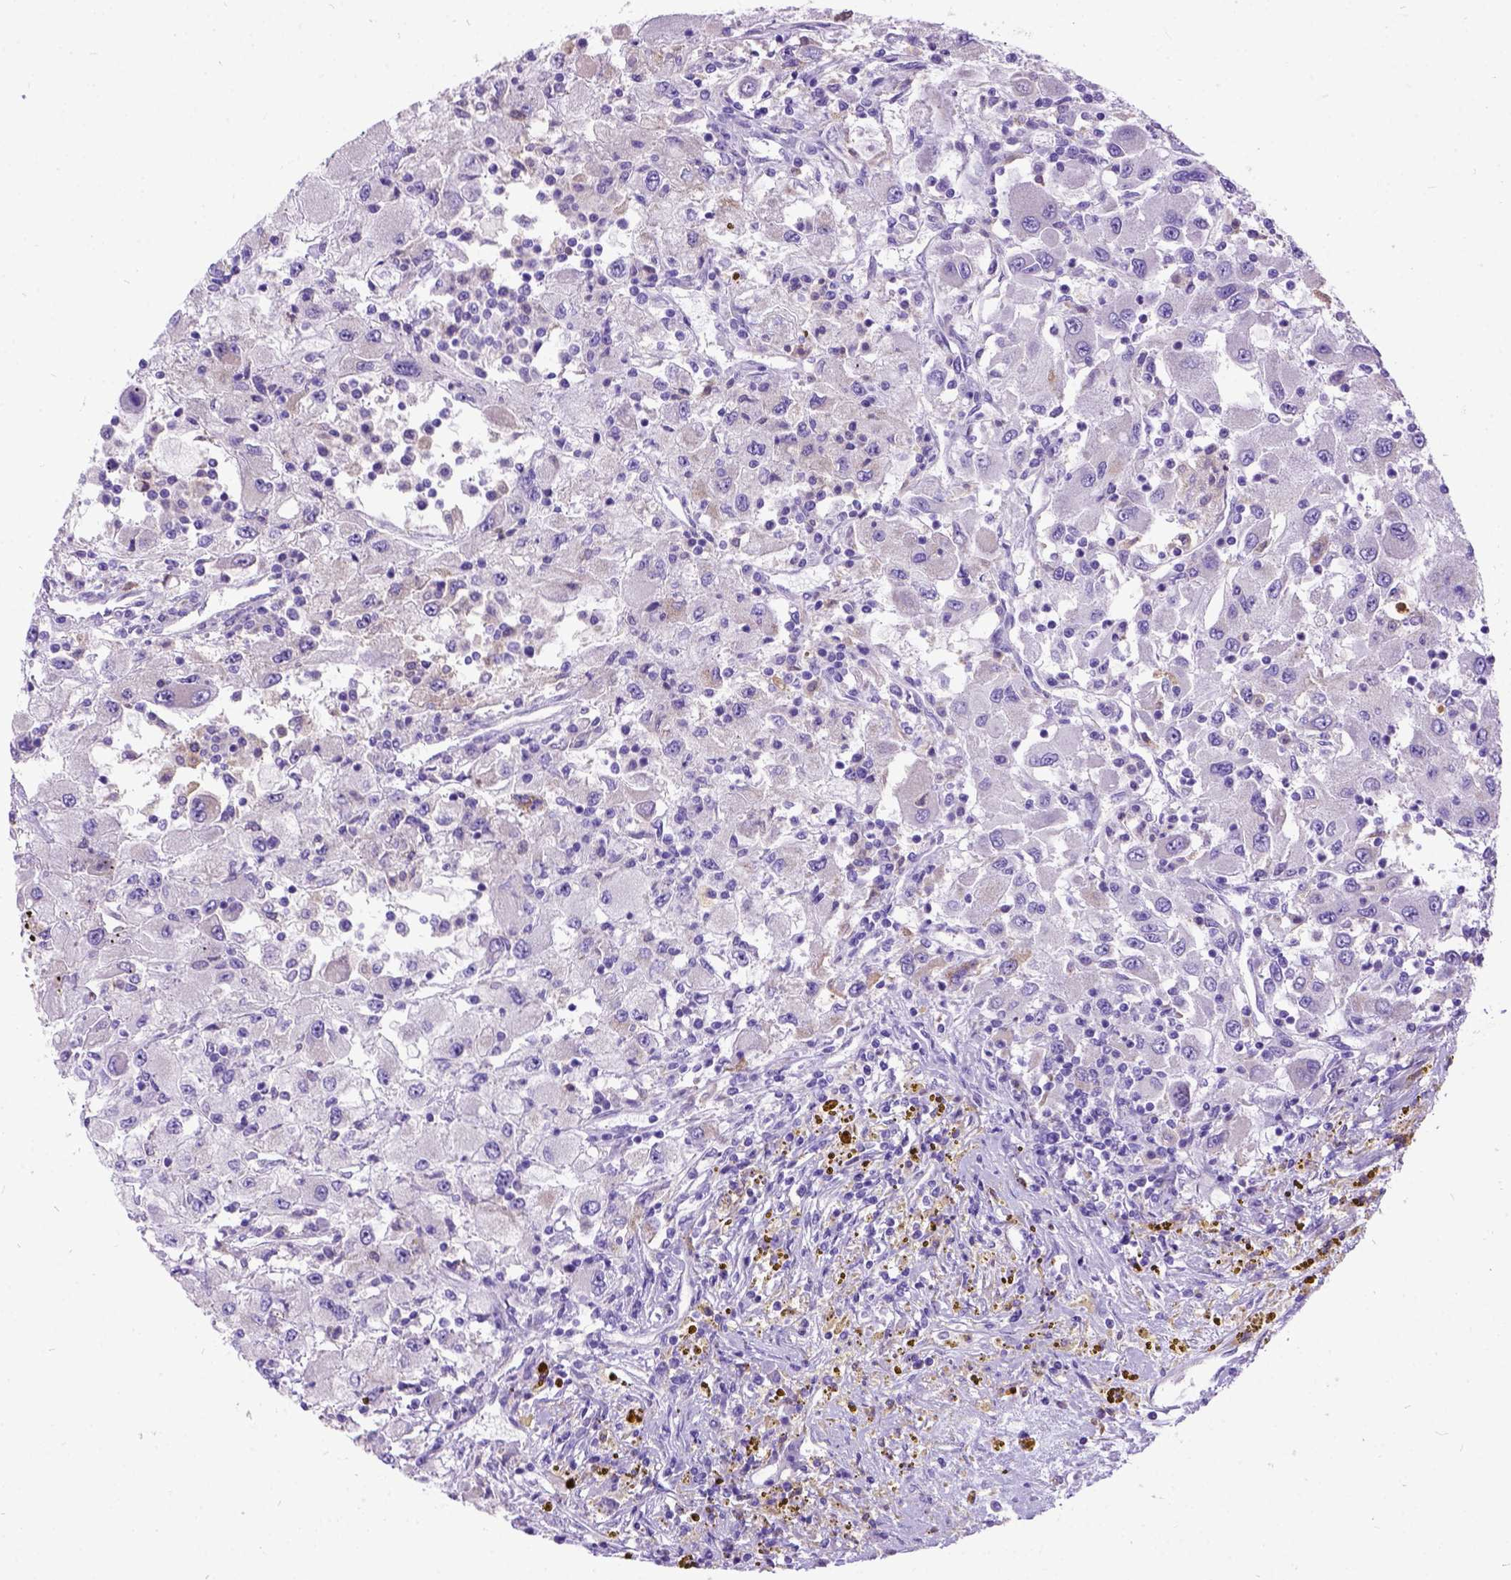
{"staining": {"intensity": "negative", "quantity": "none", "location": "none"}, "tissue": "renal cancer", "cell_type": "Tumor cells", "image_type": "cancer", "snomed": [{"axis": "morphology", "description": "Adenocarcinoma, NOS"}, {"axis": "topography", "description": "Kidney"}], "caption": "An immunohistochemistry (IHC) histopathology image of renal cancer (adenocarcinoma) is shown. There is no staining in tumor cells of renal cancer (adenocarcinoma).", "gene": "CFAP54", "patient": {"sex": "female", "age": 67}}